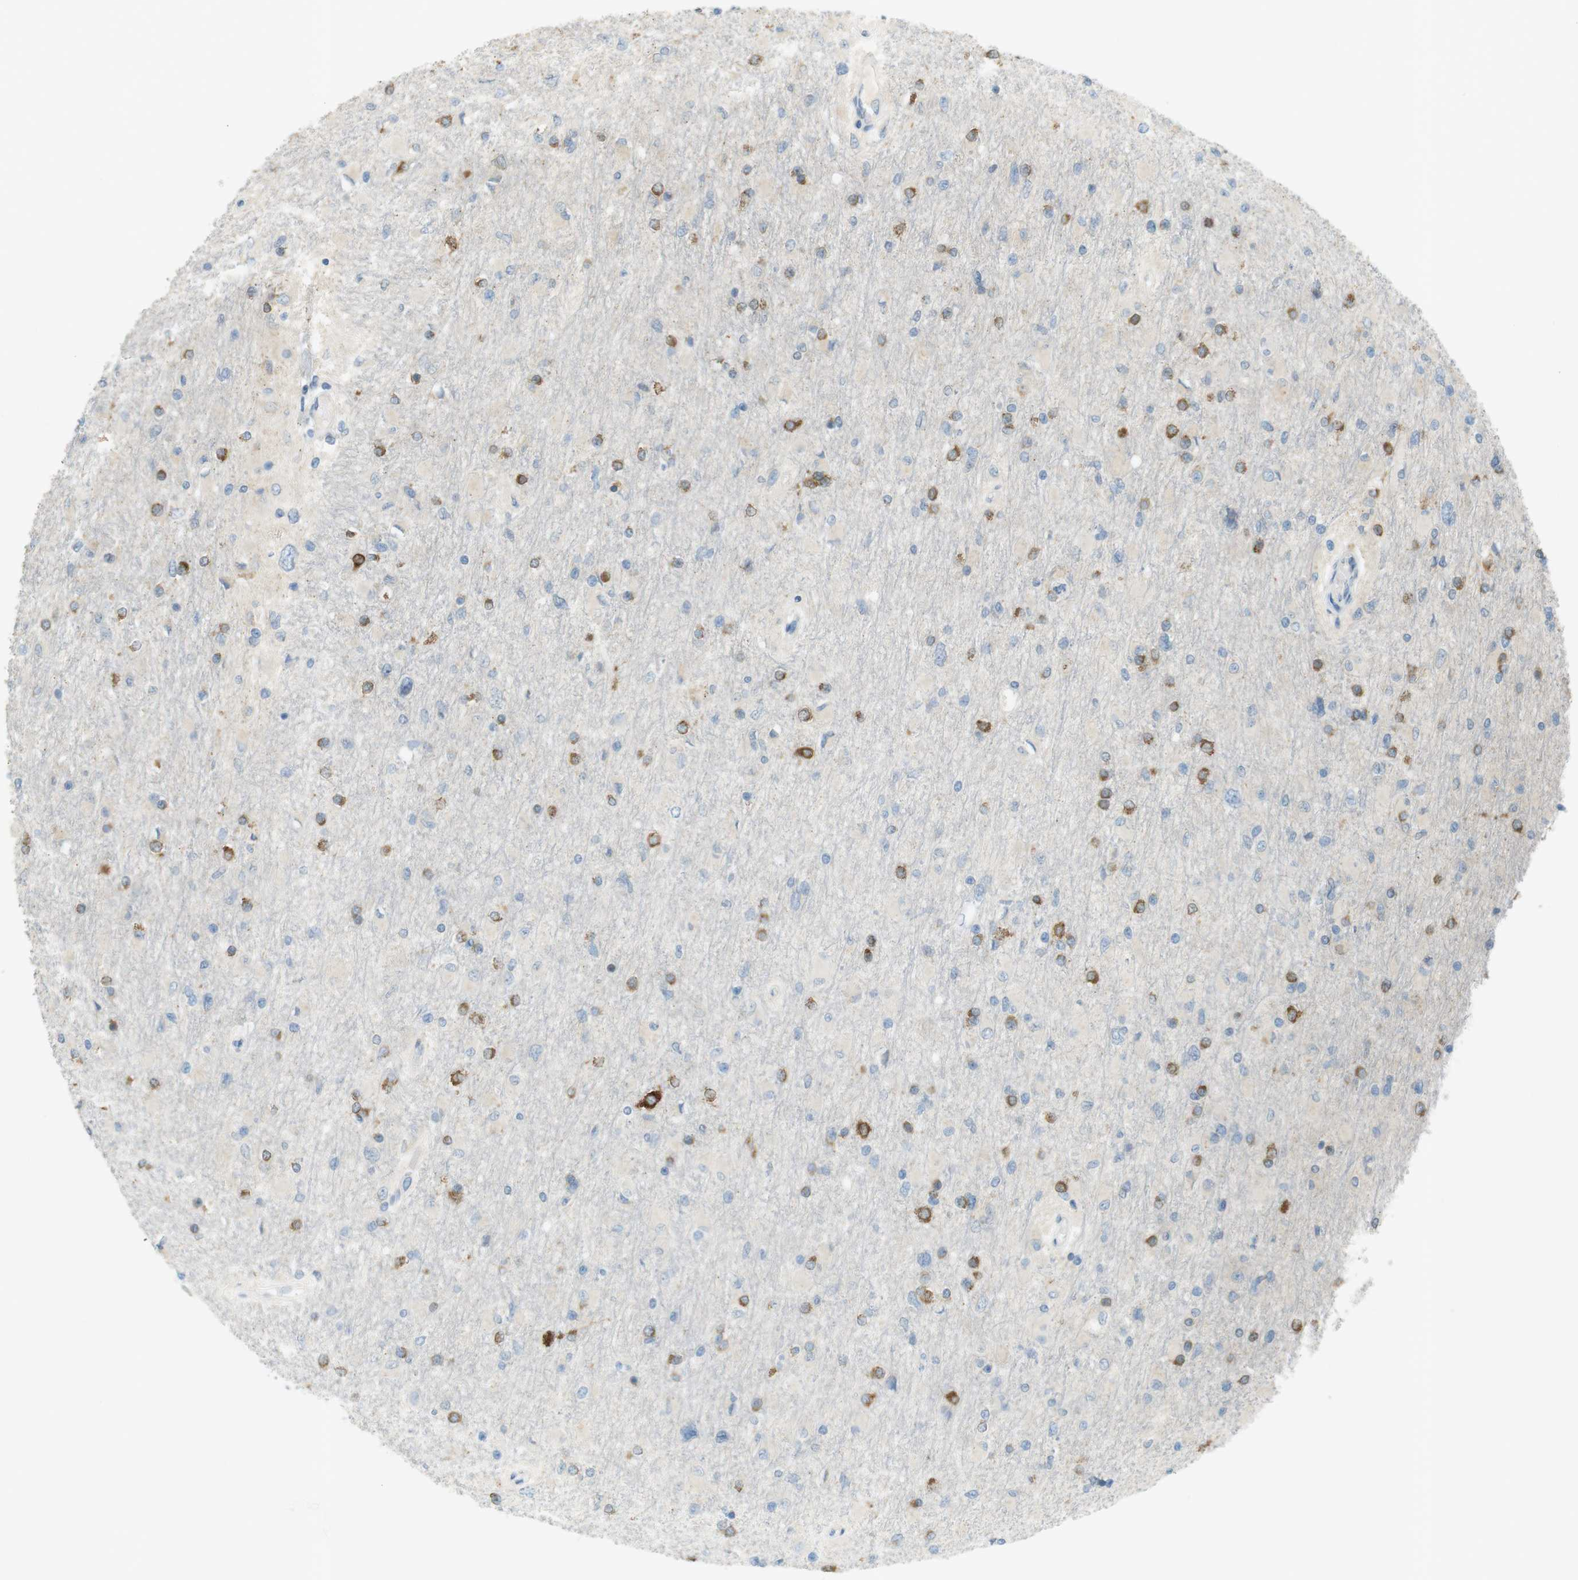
{"staining": {"intensity": "moderate", "quantity": "25%-75%", "location": "cytoplasmic/membranous"}, "tissue": "glioma", "cell_type": "Tumor cells", "image_type": "cancer", "snomed": [{"axis": "morphology", "description": "Glioma, malignant, High grade"}, {"axis": "topography", "description": "Cerebral cortex"}], "caption": "The immunohistochemical stain labels moderate cytoplasmic/membranous staining in tumor cells of malignant high-grade glioma tissue. The staining was performed using DAB, with brown indicating positive protein expression. Nuclei are stained blue with hematoxylin.", "gene": "UGT8", "patient": {"sex": "female", "age": 36}}